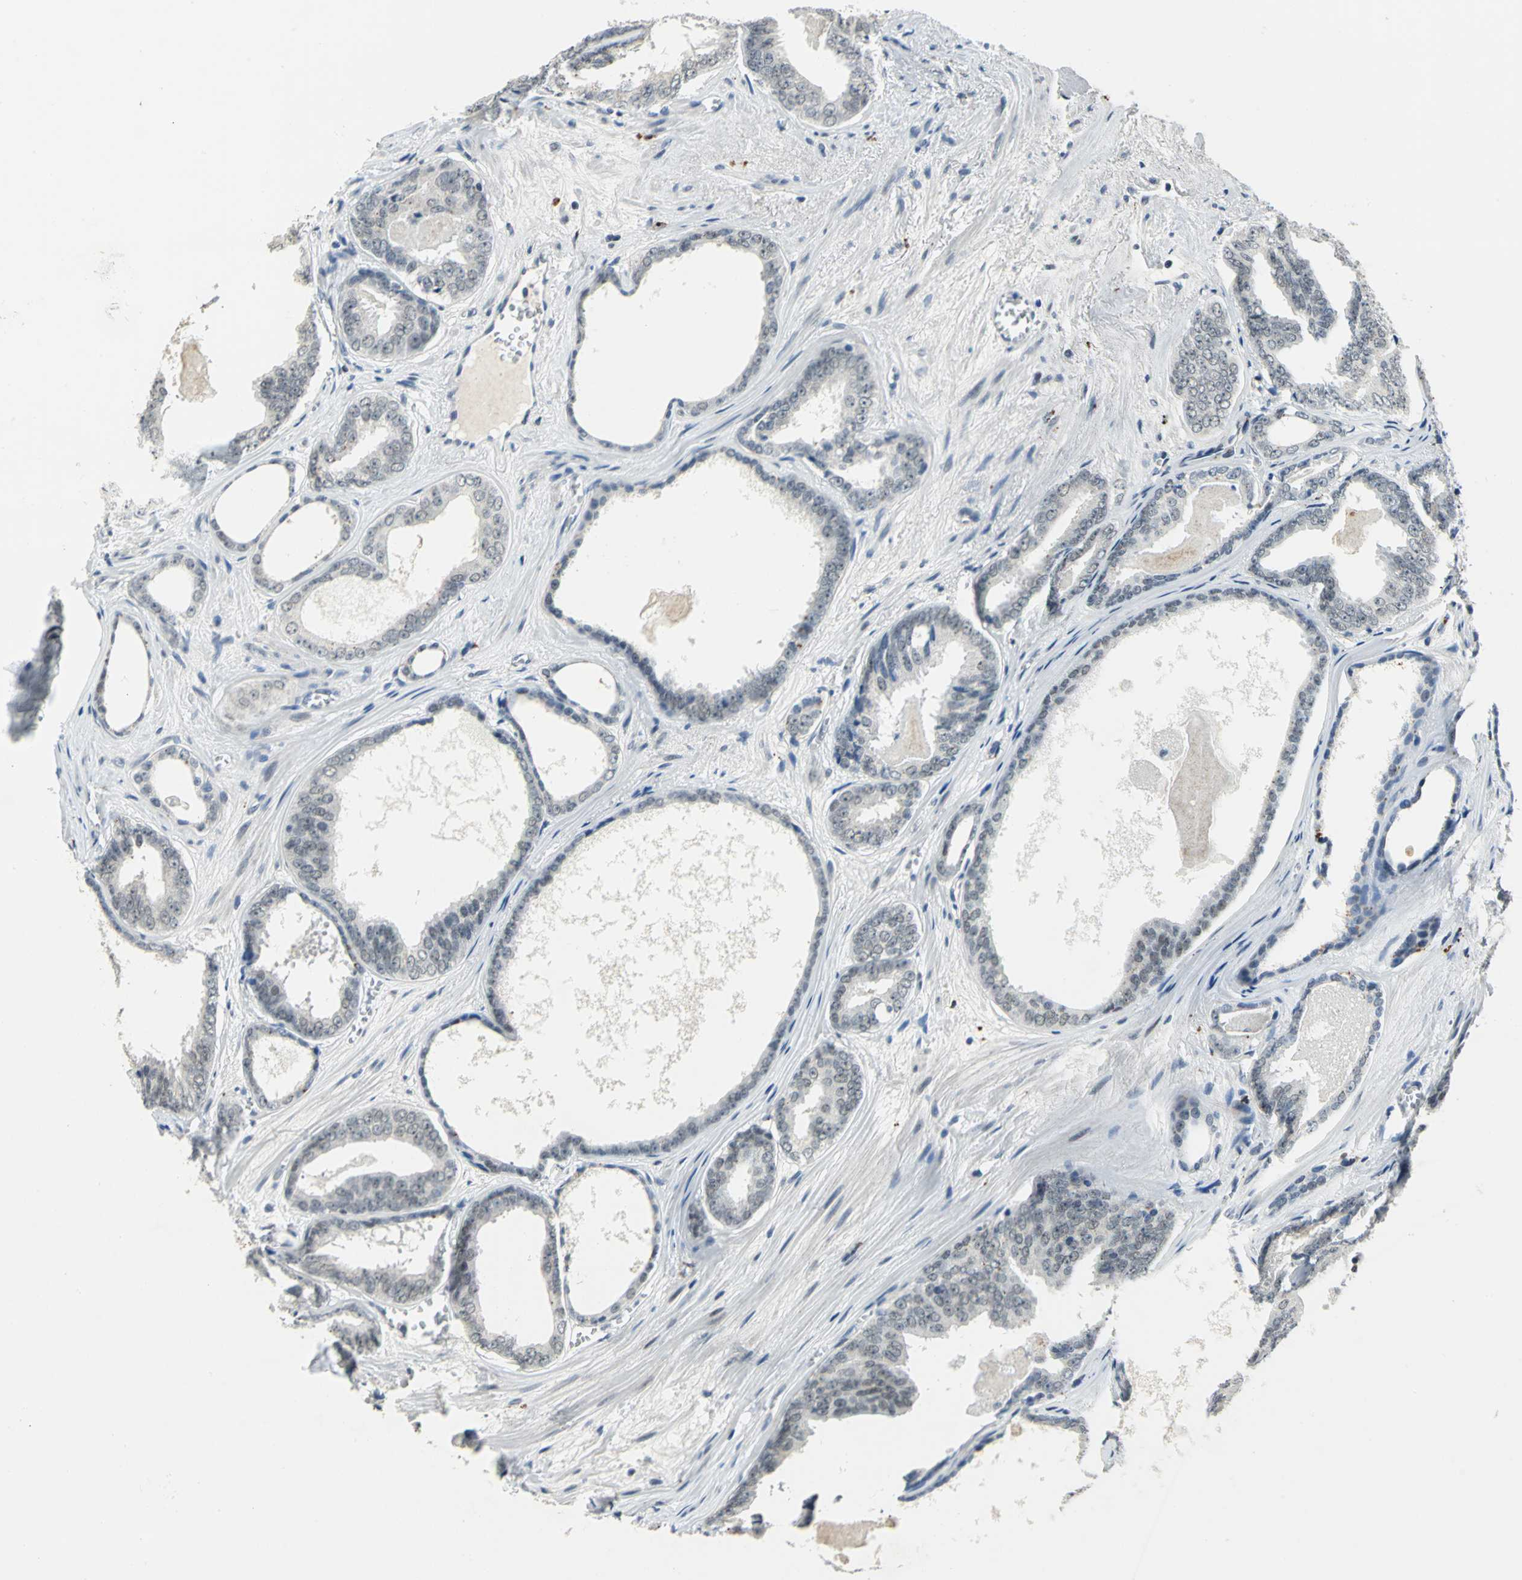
{"staining": {"intensity": "negative", "quantity": "none", "location": "none"}, "tissue": "prostate cancer", "cell_type": "Tumor cells", "image_type": "cancer", "snomed": [{"axis": "morphology", "description": "Adenocarcinoma, Medium grade"}, {"axis": "topography", "description": "Prostate"}], "caption": "This image is of prostate cancer (adenocarcinoma (medium-grade)) stained with IHC to label a protein in brown with the nuclei are counter-stained blue. There is no expression in tumor cells.", "gene": "RAD17", "patient": {"sex": "male", "age": 79}}